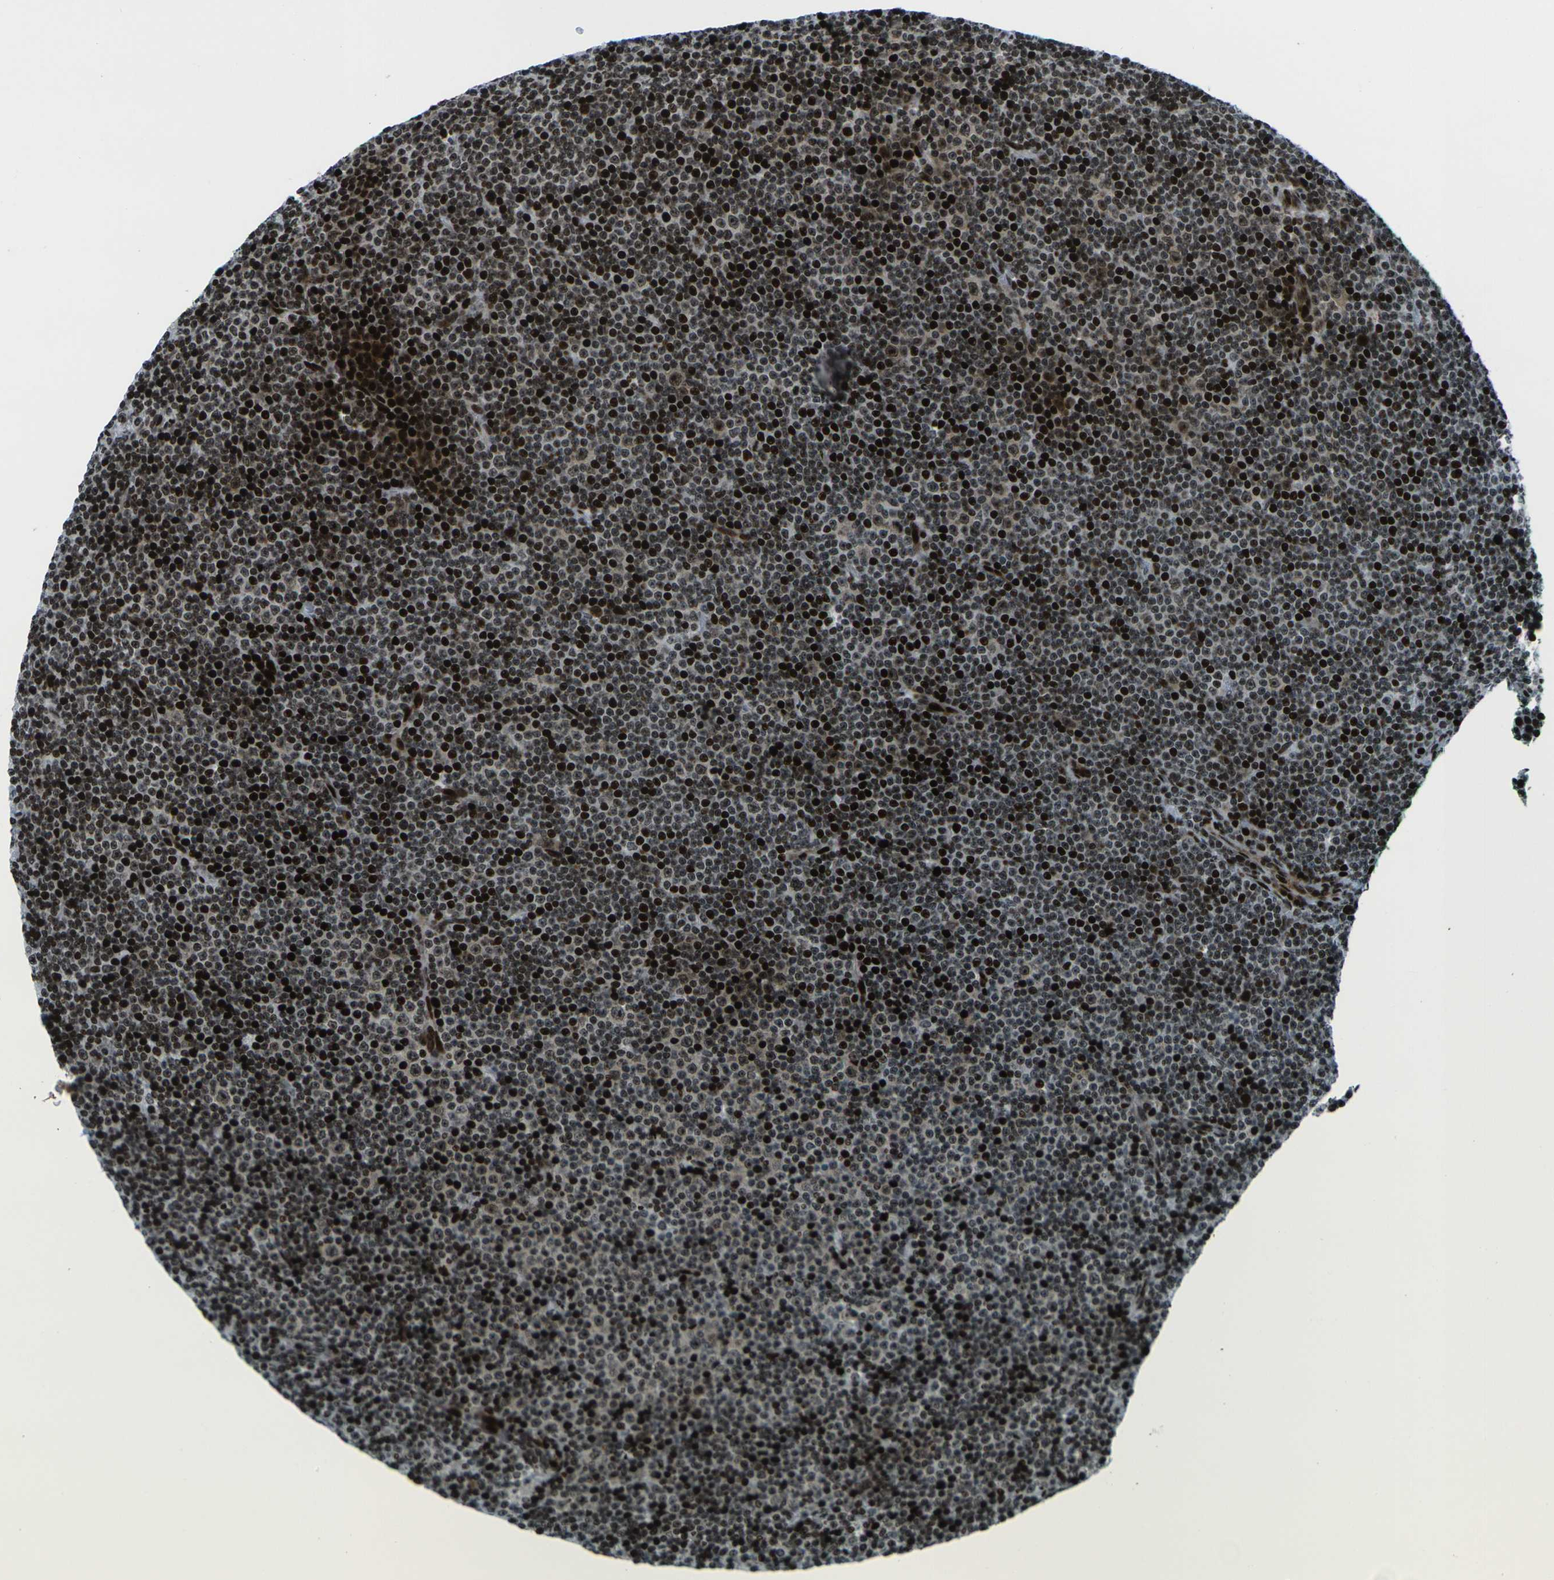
{"staining": {"intensity": "moderate", "quantity": ">75%", "location": "nuclear"}, "tissue": "lymphoma", "cell_type": "Tumor cells", "image_type": "cancer", "snomed": [{"axis": "morphology", "description": "Malignant lymphoma, non-Hodgkin's type, Low grade"}, {"axis": "topography", "description": "Lymph node"}], "caption": "Protein expression analysis of human lymphoma reveals moderate nuclear positivity in about >75% of tumor cells.", "gene": "H3-3A", "patient": {"sex": "female", "age": 67}}